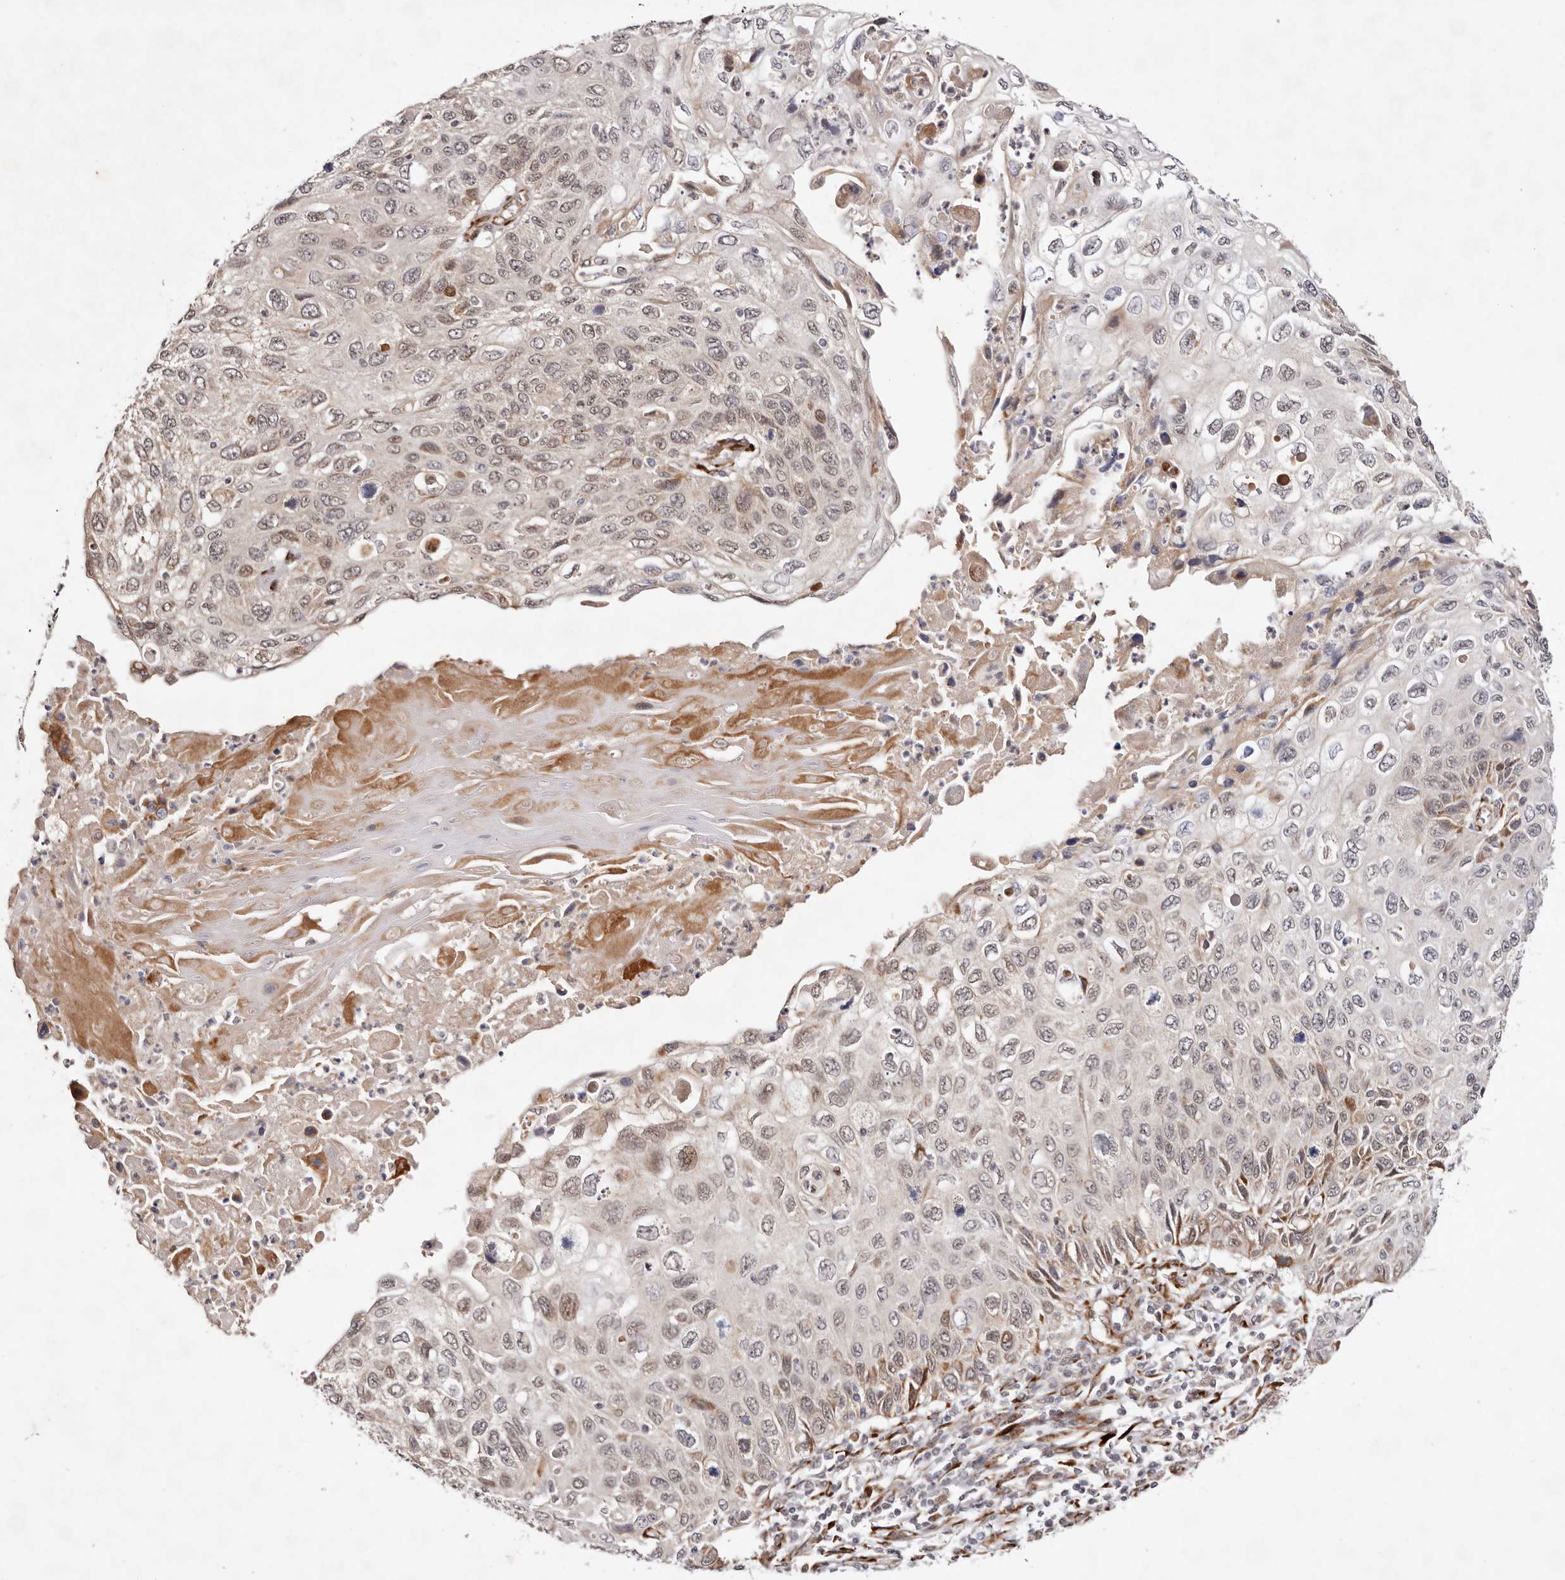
{"staining": {"intensity": "moderate", "quantity": "<25%", "location": "cytoplasmic/membranous,nuclear"}, "tissue": "cervical cancer", "cell_type": "Tumor cells", "image_type": "cancer", "snomed": [{"axis": "morphology", "description": "Squamous cell carcinoma, NOS"}, {"axis": "topography", "description": "Cervix"}], "caption": "A micrograph of cervical squamous cell carcinoma stained for a protein displays moderate cytoplasmic/membranous and nuclear brown staining in tumor cells.", "gene": "BCL2L15", "patient": {"sex": "female", "age": 70}}